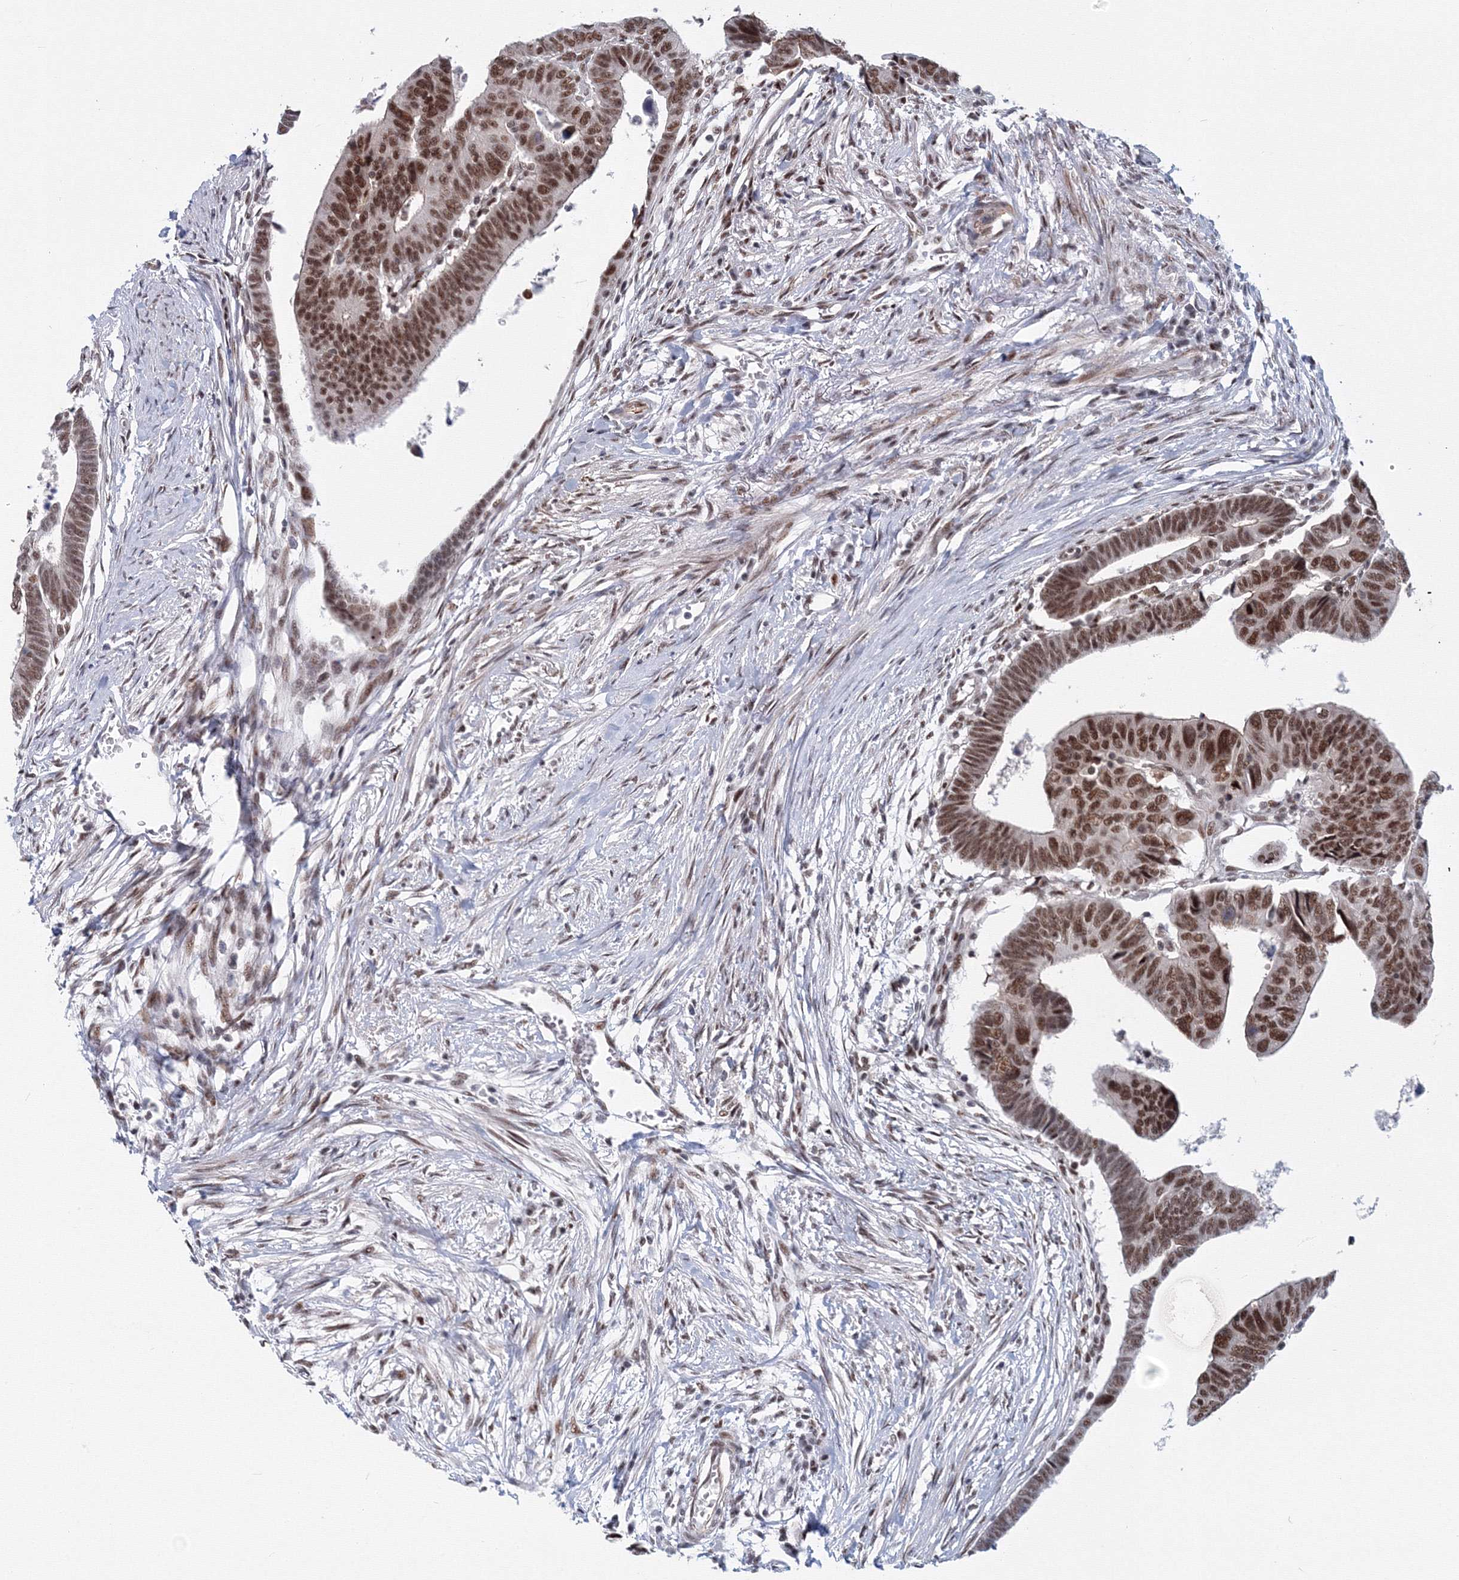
{"staining": {"intensity": "strong", "quantity": ">75%", "location": "nuclear"}, "tissue": "colorectal cancer", "cell_type": "Tumor cells", "image_type": "cancer", "snomed": [{"axis": "morphology", "description": "Adenocarcinoma, NOS"}, {"axis": "topography", "description": "Rectum"}], "caption": "Protein analysis of colorectal cancer tissue shows strong nuclear expression in about >75% of tumor cells.", "gene": "SF3B6", "patient": {"sex": "female", "age": 65}}